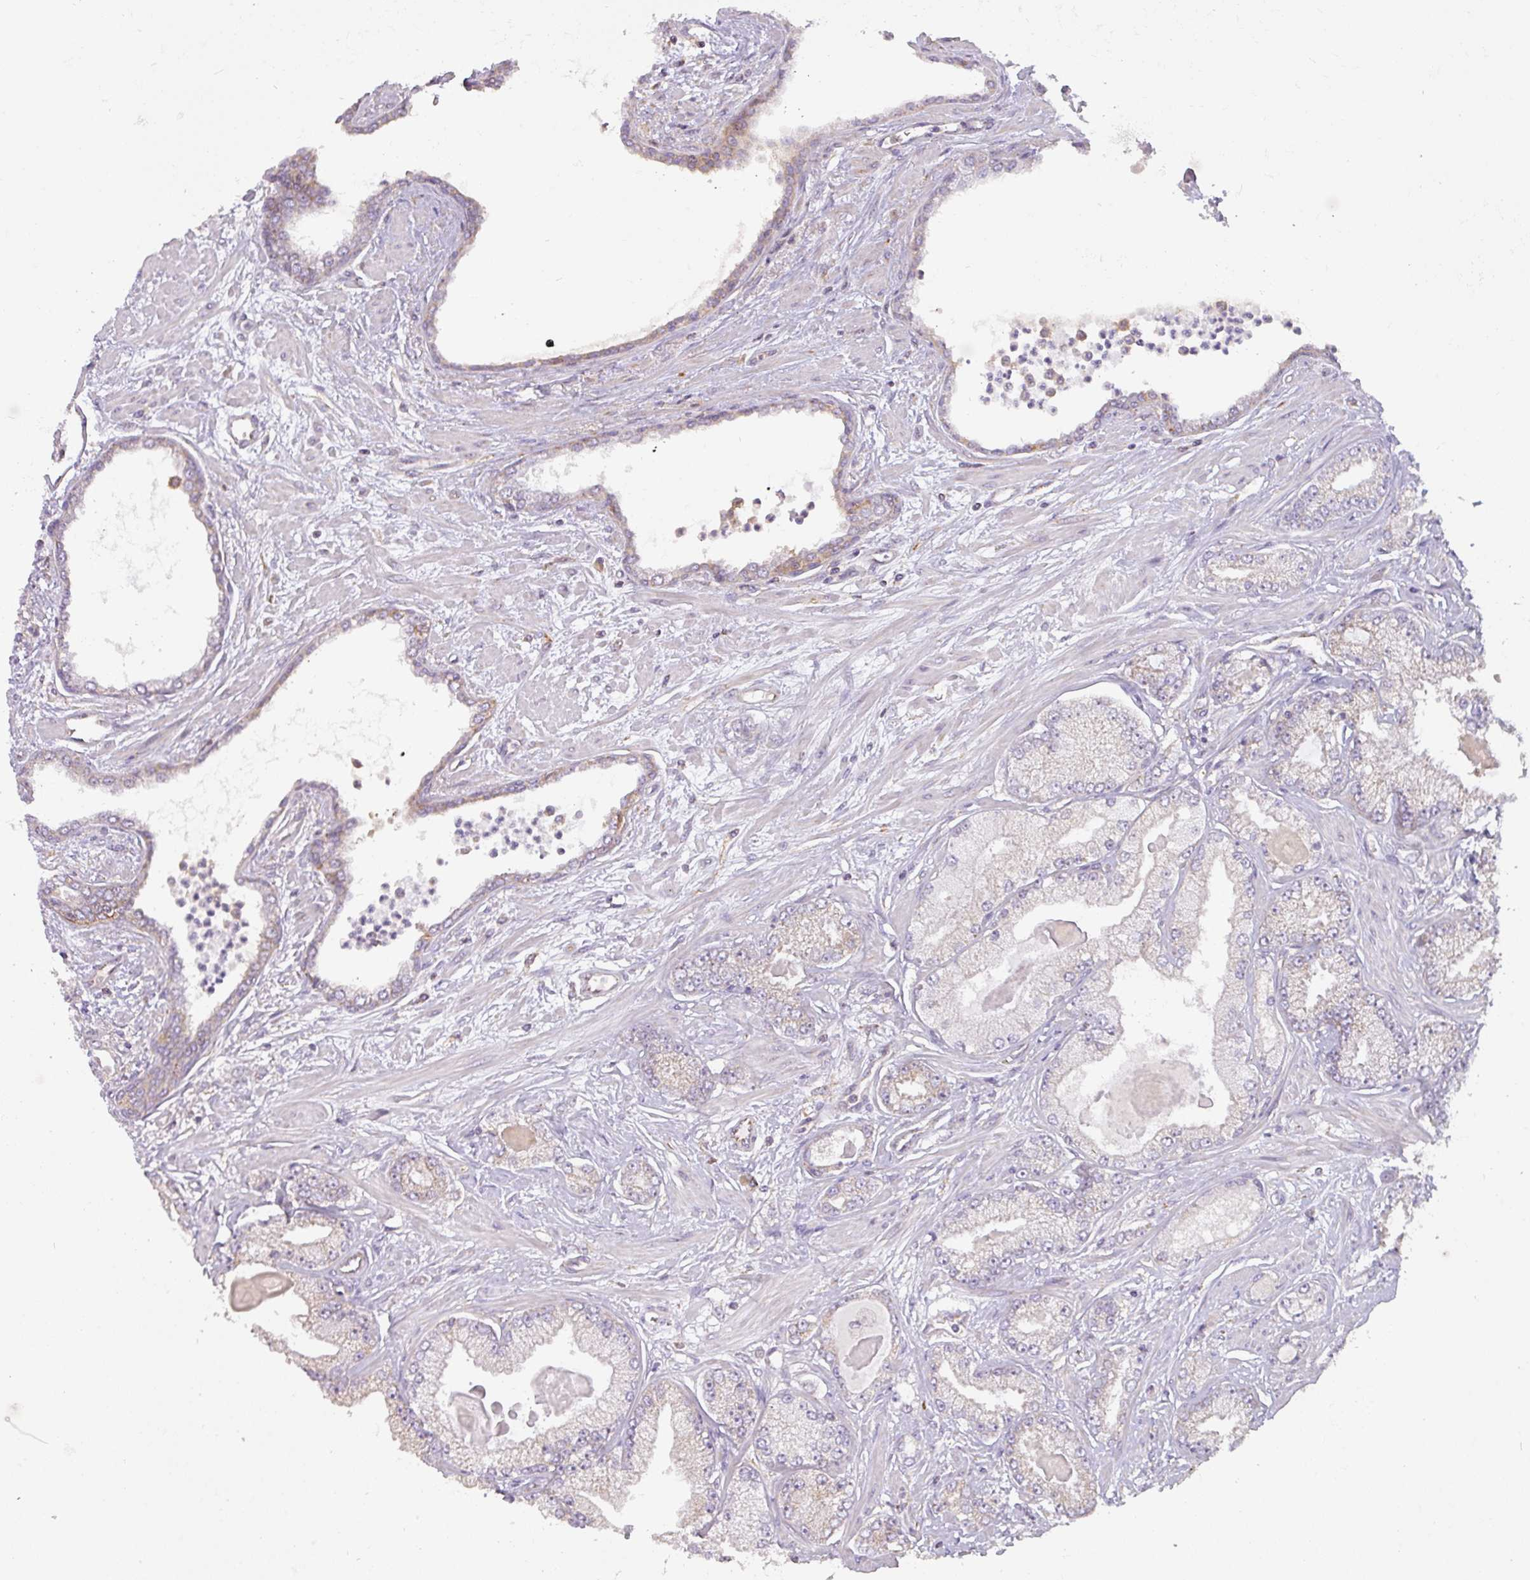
{"staining": {"intensity": "negative", "quantity": "none", "location": "none"}, "tissue": "prostate cancer", "cell_type": "Tumor cells", "image_type": "cancer", "snomed": [{"axis": "morphology", "description": "Adenocarcinoma, Low grade"}, {"axis": "topography", "description": "Prostate"}], "caption": "This is a photomicrograph of IHC staining of prostate cancer, which shows no staining in tumor cells.", "gene": "ZNF211", "patient": {"sex": "male", "age": 64}}